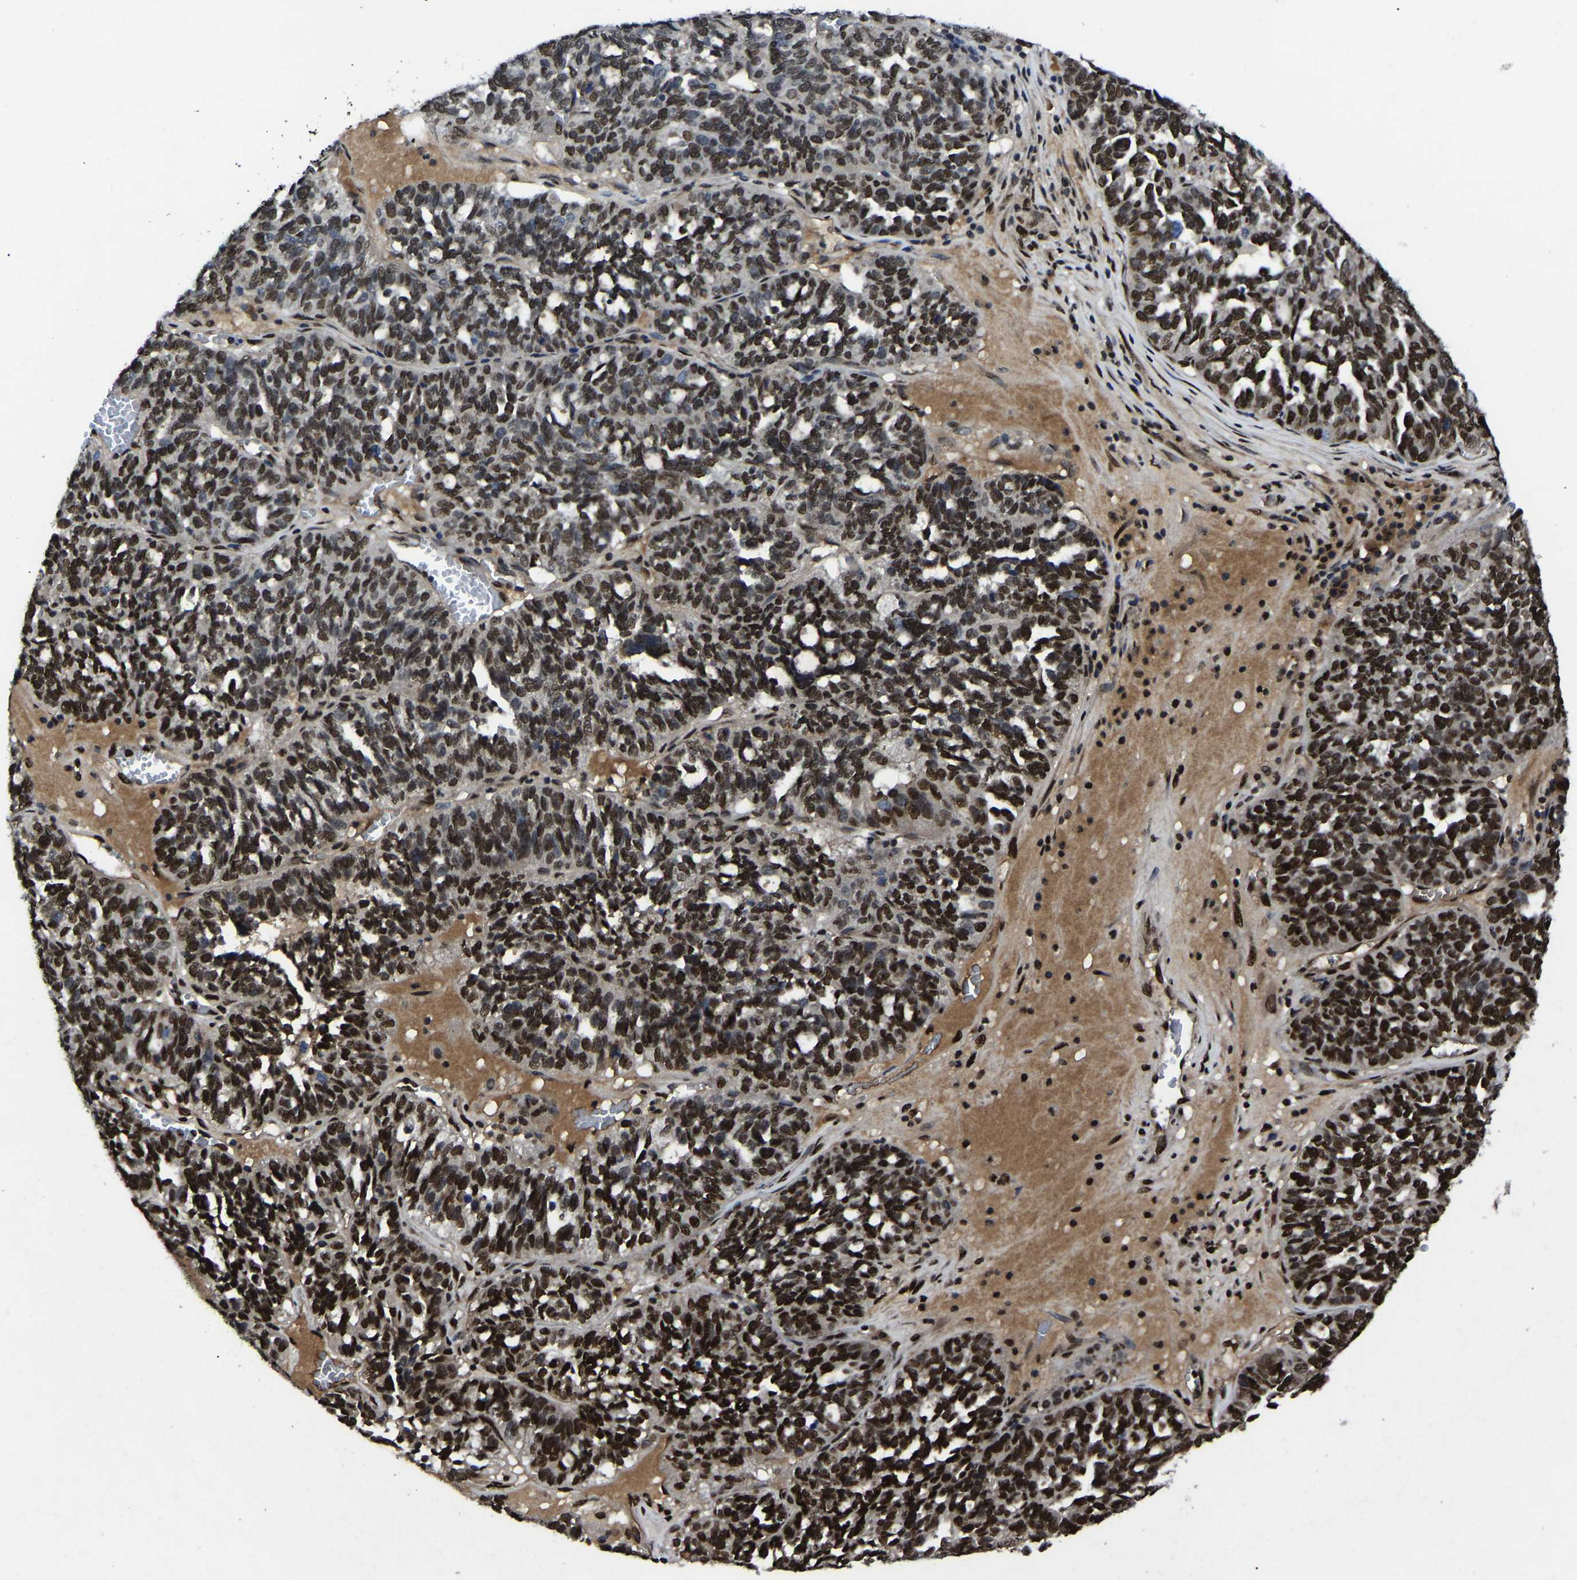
{"staining": {"intensity": "strong", "quantity": ">75%", "location": "nuclear"}, "tissue": "ovarian cancer", "cell_type": "Tumor cells", "image_type": "cancer", "snomed": [{"axis": "morphology", "description": "Cystadenocarcinoma, serous, NOS"}, {"axis": "topography", "description": "Ovary"}], "caption": "IHC of ovarian cancer (serous cystadenocarcinoma) reveals high levels of strong nuclear expression in approximately >75% of tumor cells. (DAB (3,3'-diaminobenzidine) IHC, brown staining for protein, blue staining for nuclei).", "gene": "TRIM35", "patient": {"sex": "female", "age": 59}}